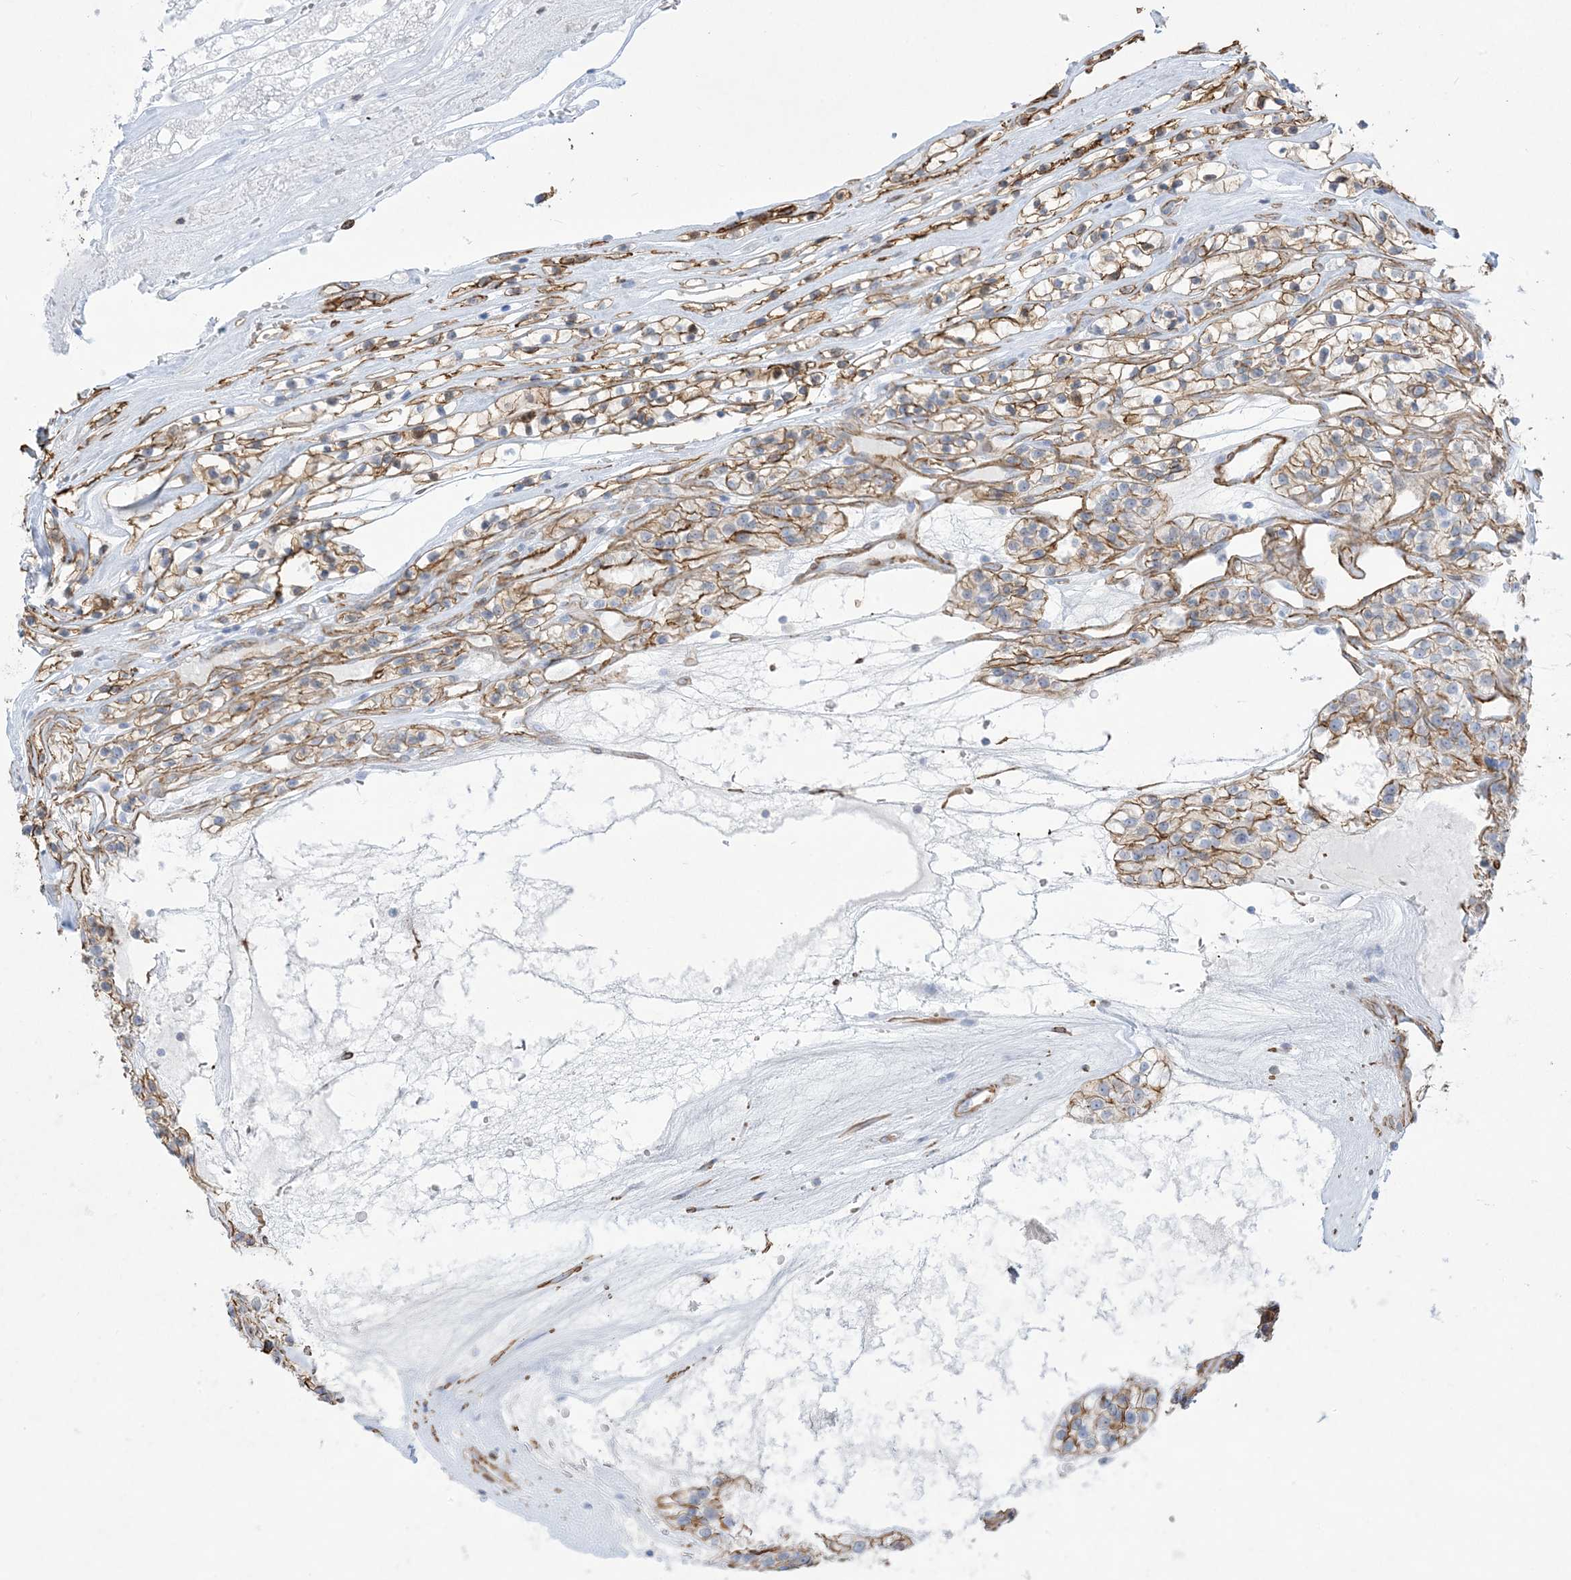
{"staining": {"intensity": "moderate", "quantity": "25%-75%", "location": "cytoplasmic/membranous"}, "tissue": "renal cancer", "cell_type": "Tumor cells", "image_type": "cancer", "snomed": [{"axis": "morphology", "description": "Adenocarcinoma, NOS"}, {"axis": "topography", "description": "Kidney"}], "caption": "This histopathology image reveals immunohistochemistry staining of renal adenocarcinoma, with medium moderate cytoplasmic/membranous staining in about 25%-75% of tumor cells.", "gene": "B3GNT7", "patient": {"sex": "female", "age": 57}}